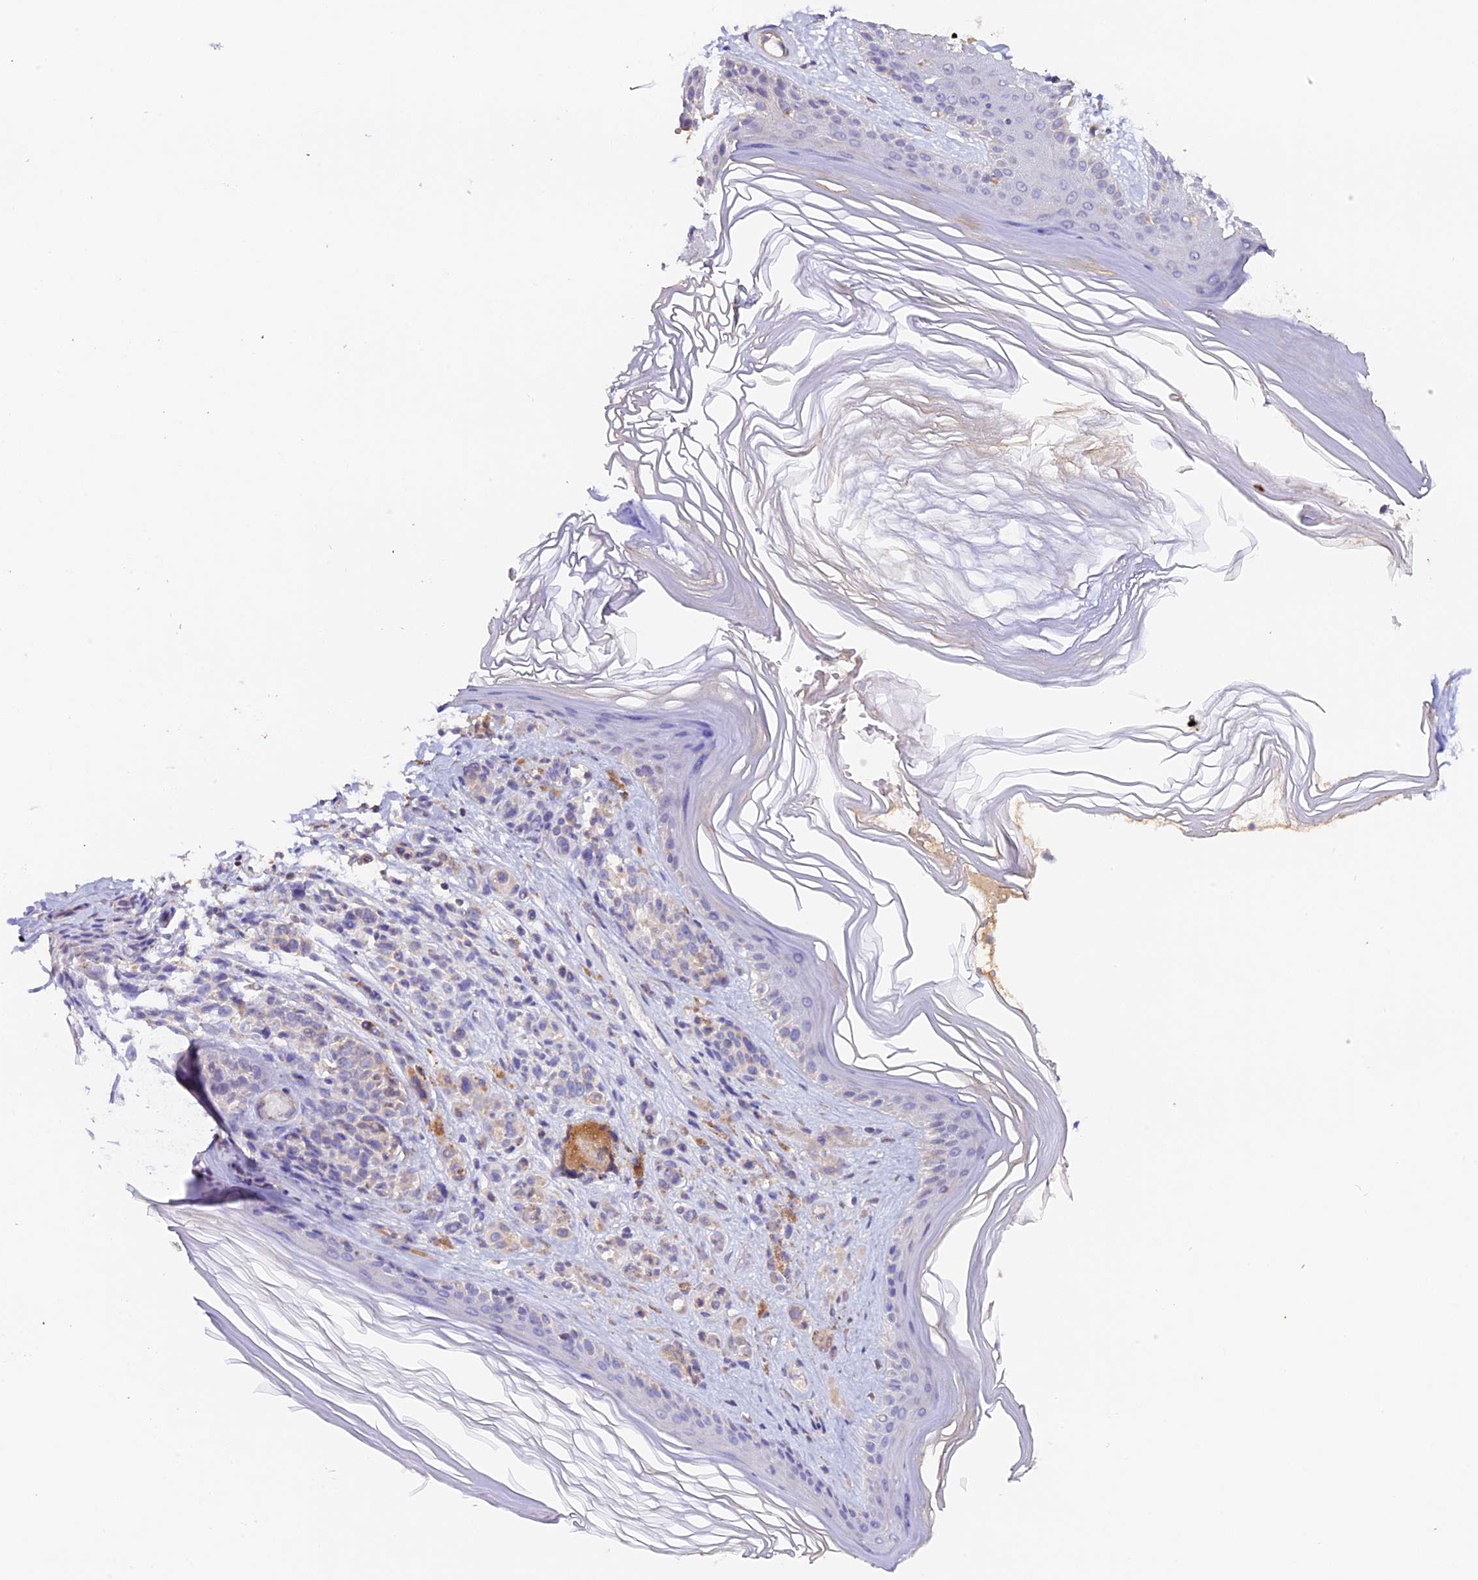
{"staining": {"intensity": "weak", "quantity": "<25%", "location": "cytoplasmic/membranous"}, "tissue": "melanoma", "cell_type": "Tumor cells", "image_type": "cancer", "snomed": [{"axis": "morphology", "description": "Malignant melanoma, NOS"}, {"axis": "topography", "description": "Skin"}], "caption": "Immunohistochemistry (IHC) image of neoplastic tissue: human melanoma stained with DAB reveals no significant protein positivity in tumor cells.", "gene": "TANGO6", "patient": {"sex": "female", "age": 64}}